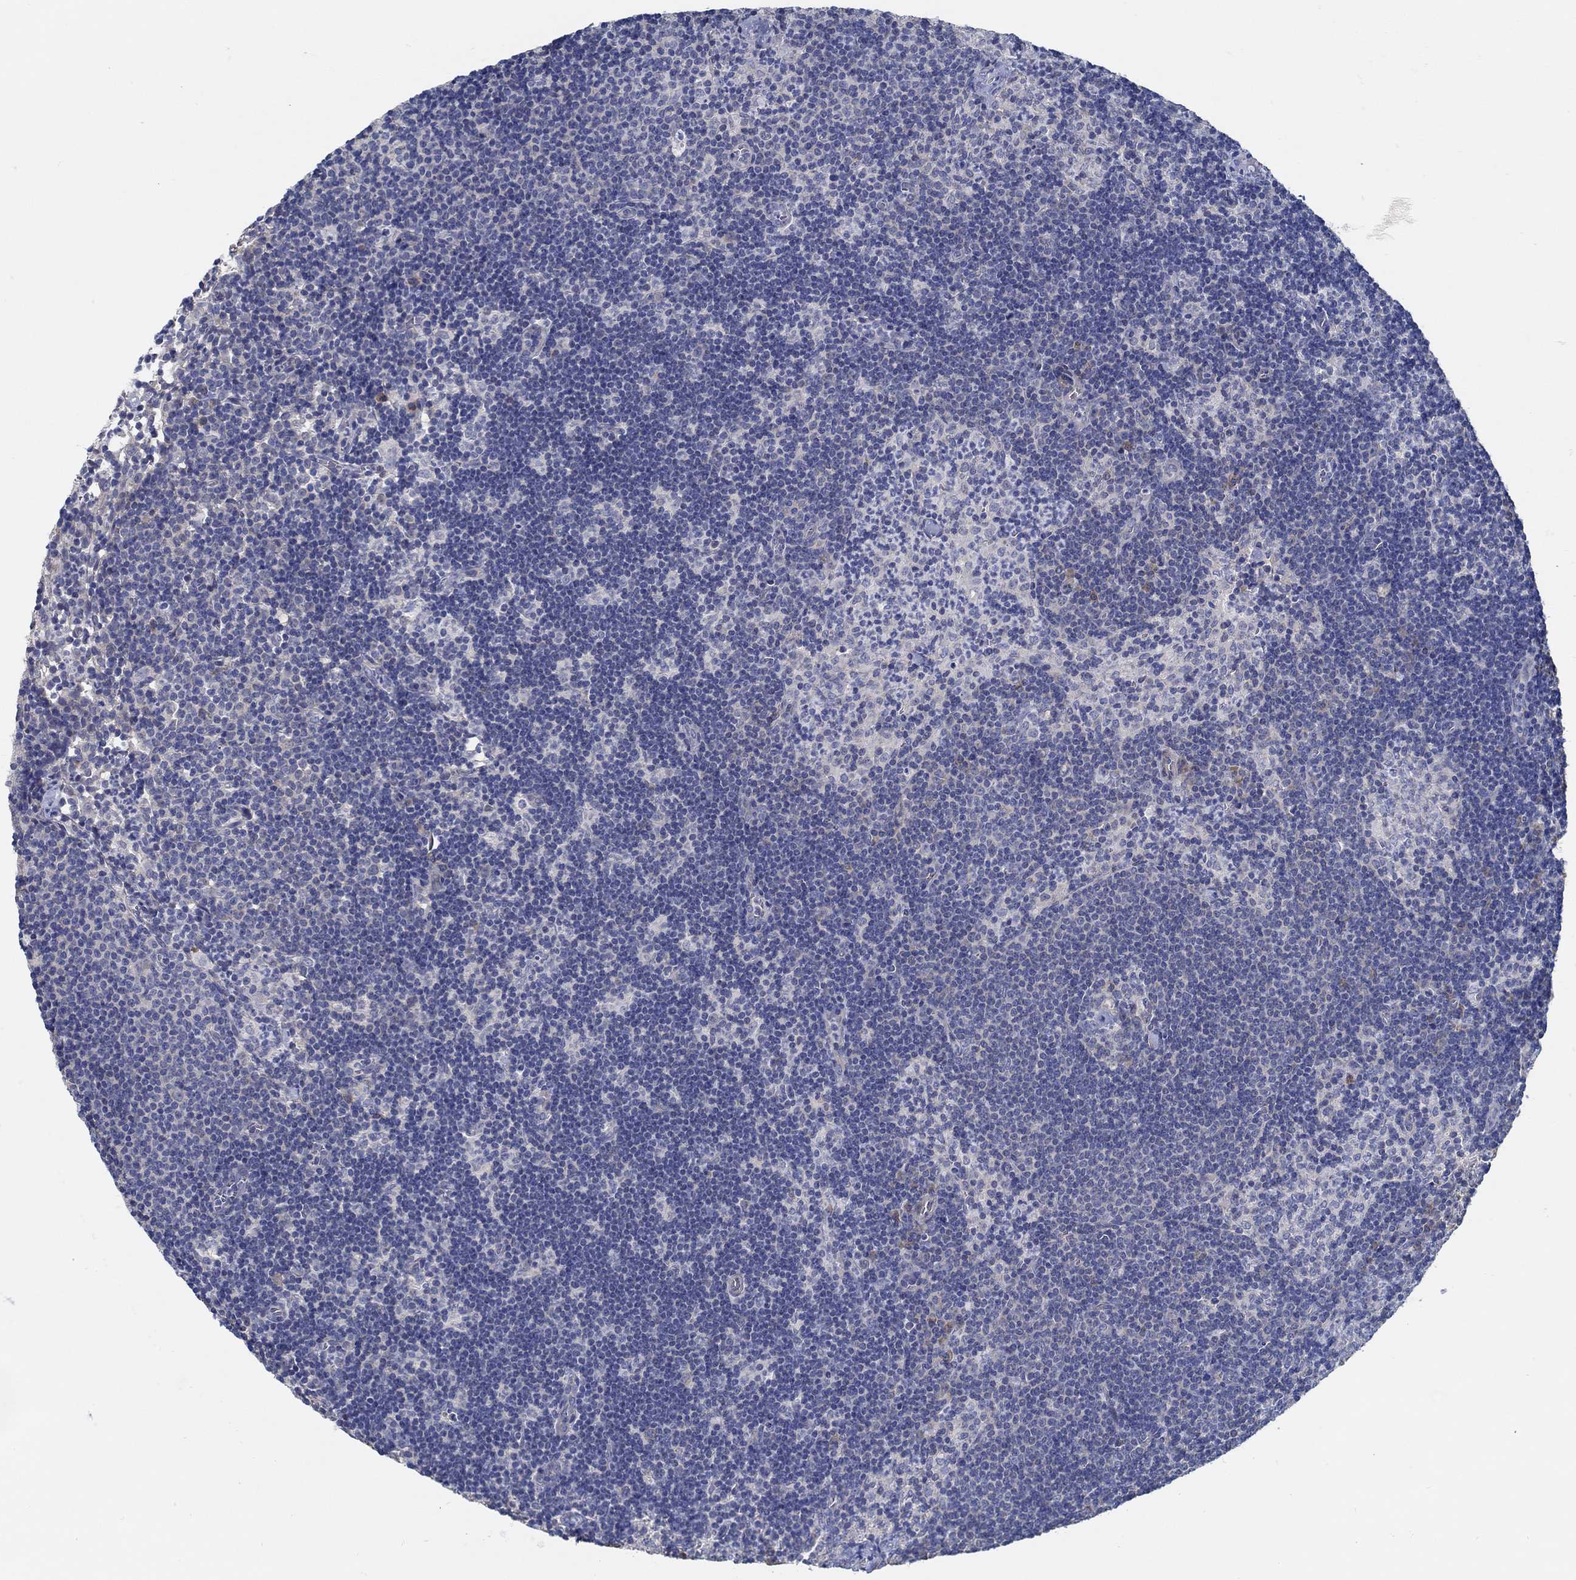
{"staining": {"intensity": "negative", "quantity": "none", "location": "none"}, "tissue": "lymph node", "cell_type": "Germinal center cells", "image_type": "normal", "snomed": [{"axis": "morphology", "description": "Normal tissue, NOS"}, {"axis": "topography", "description": "Lymph node"}], "caption": "The photomicrograph displays no significant expression in germinal center cells of lymph node. Nuclei are stained in blue.", "gene": "C15orf39", "patient": {"sex": "female", "age": 34}}